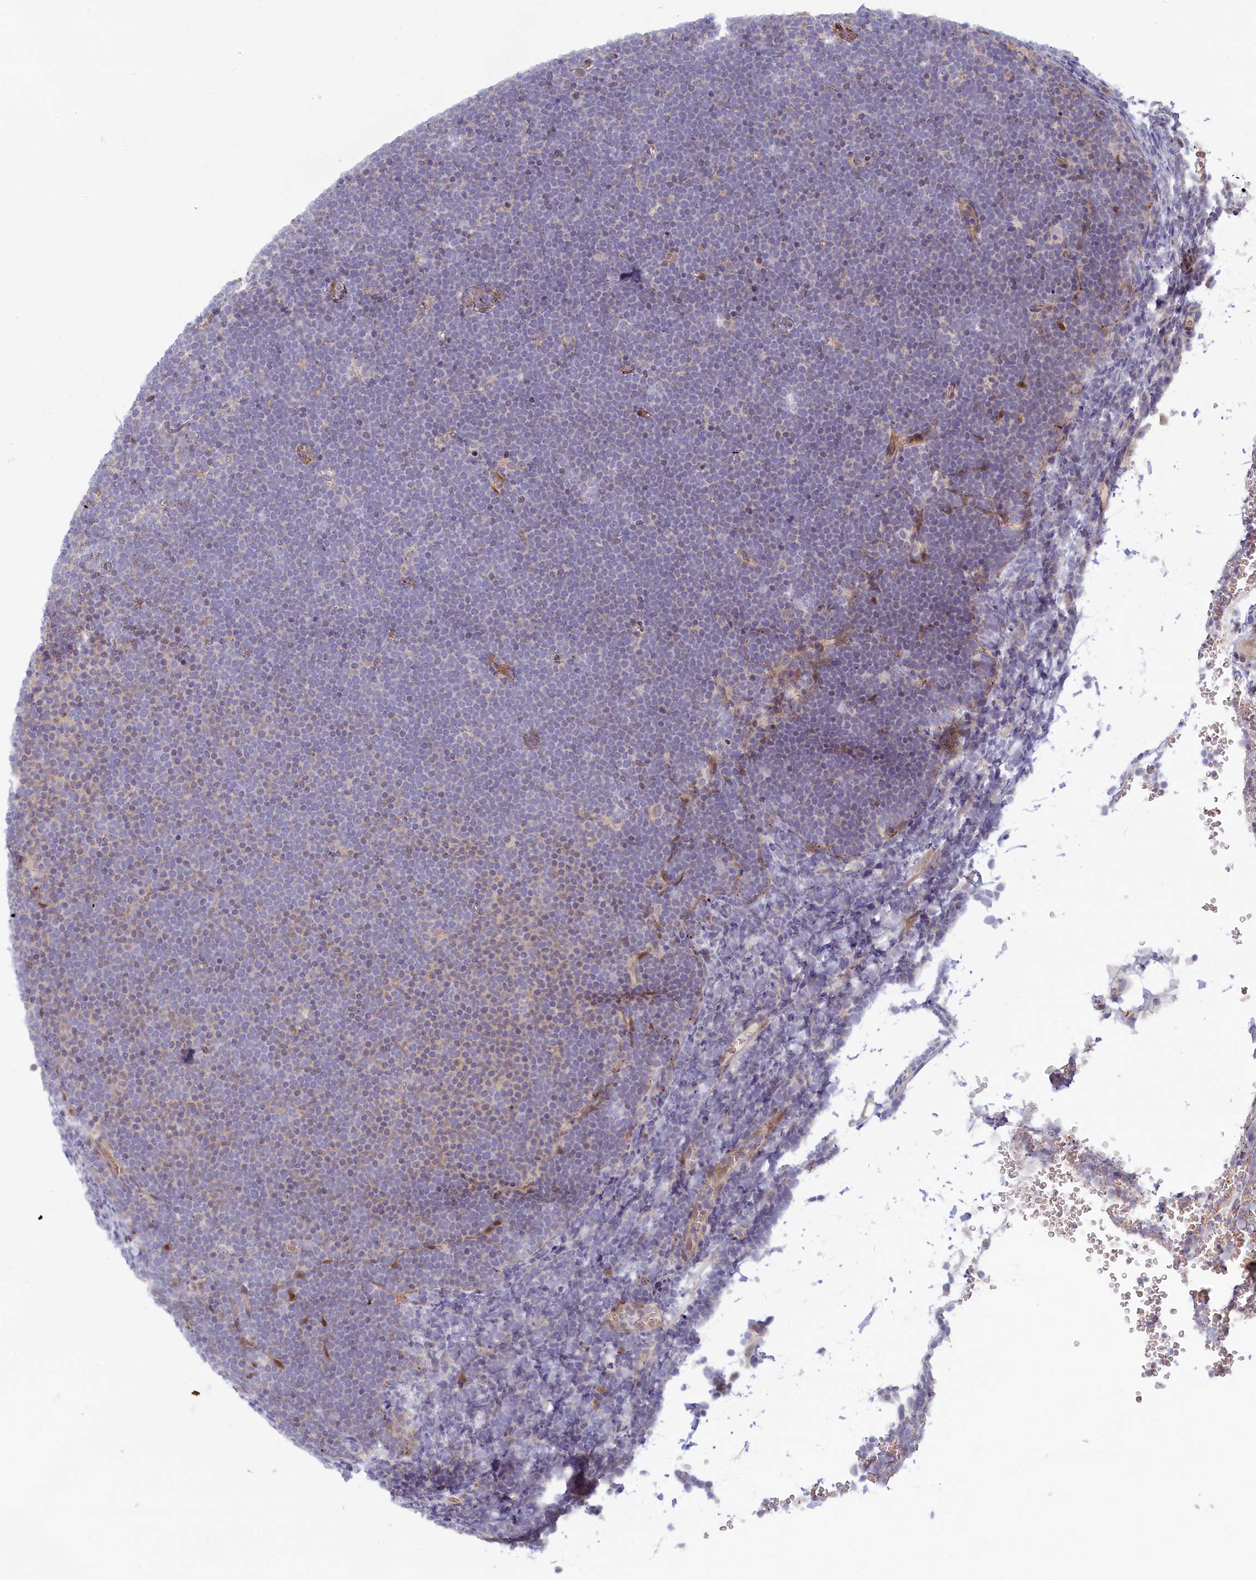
{"staining": {"intensity": "negative", "quantity": "none", "location": "none"}, "tissue": "lymphoma", "cell_type": "Tumor cells", "image_type": "cancer", "snomed": [{"axis": "morphology", "description": "Malignant lymphoma, non-Hodgkin's type, High grade"}, {"axis": "topography", "description": "Lymph node"}], "caption": "Immunohistochemical staining of high-grade malignant lymphoma, non-Hodgkin's type reveals no significant staining in tumor cells.", "gene": "FCSK", "patient": {"sex": "male", "age": 13}}